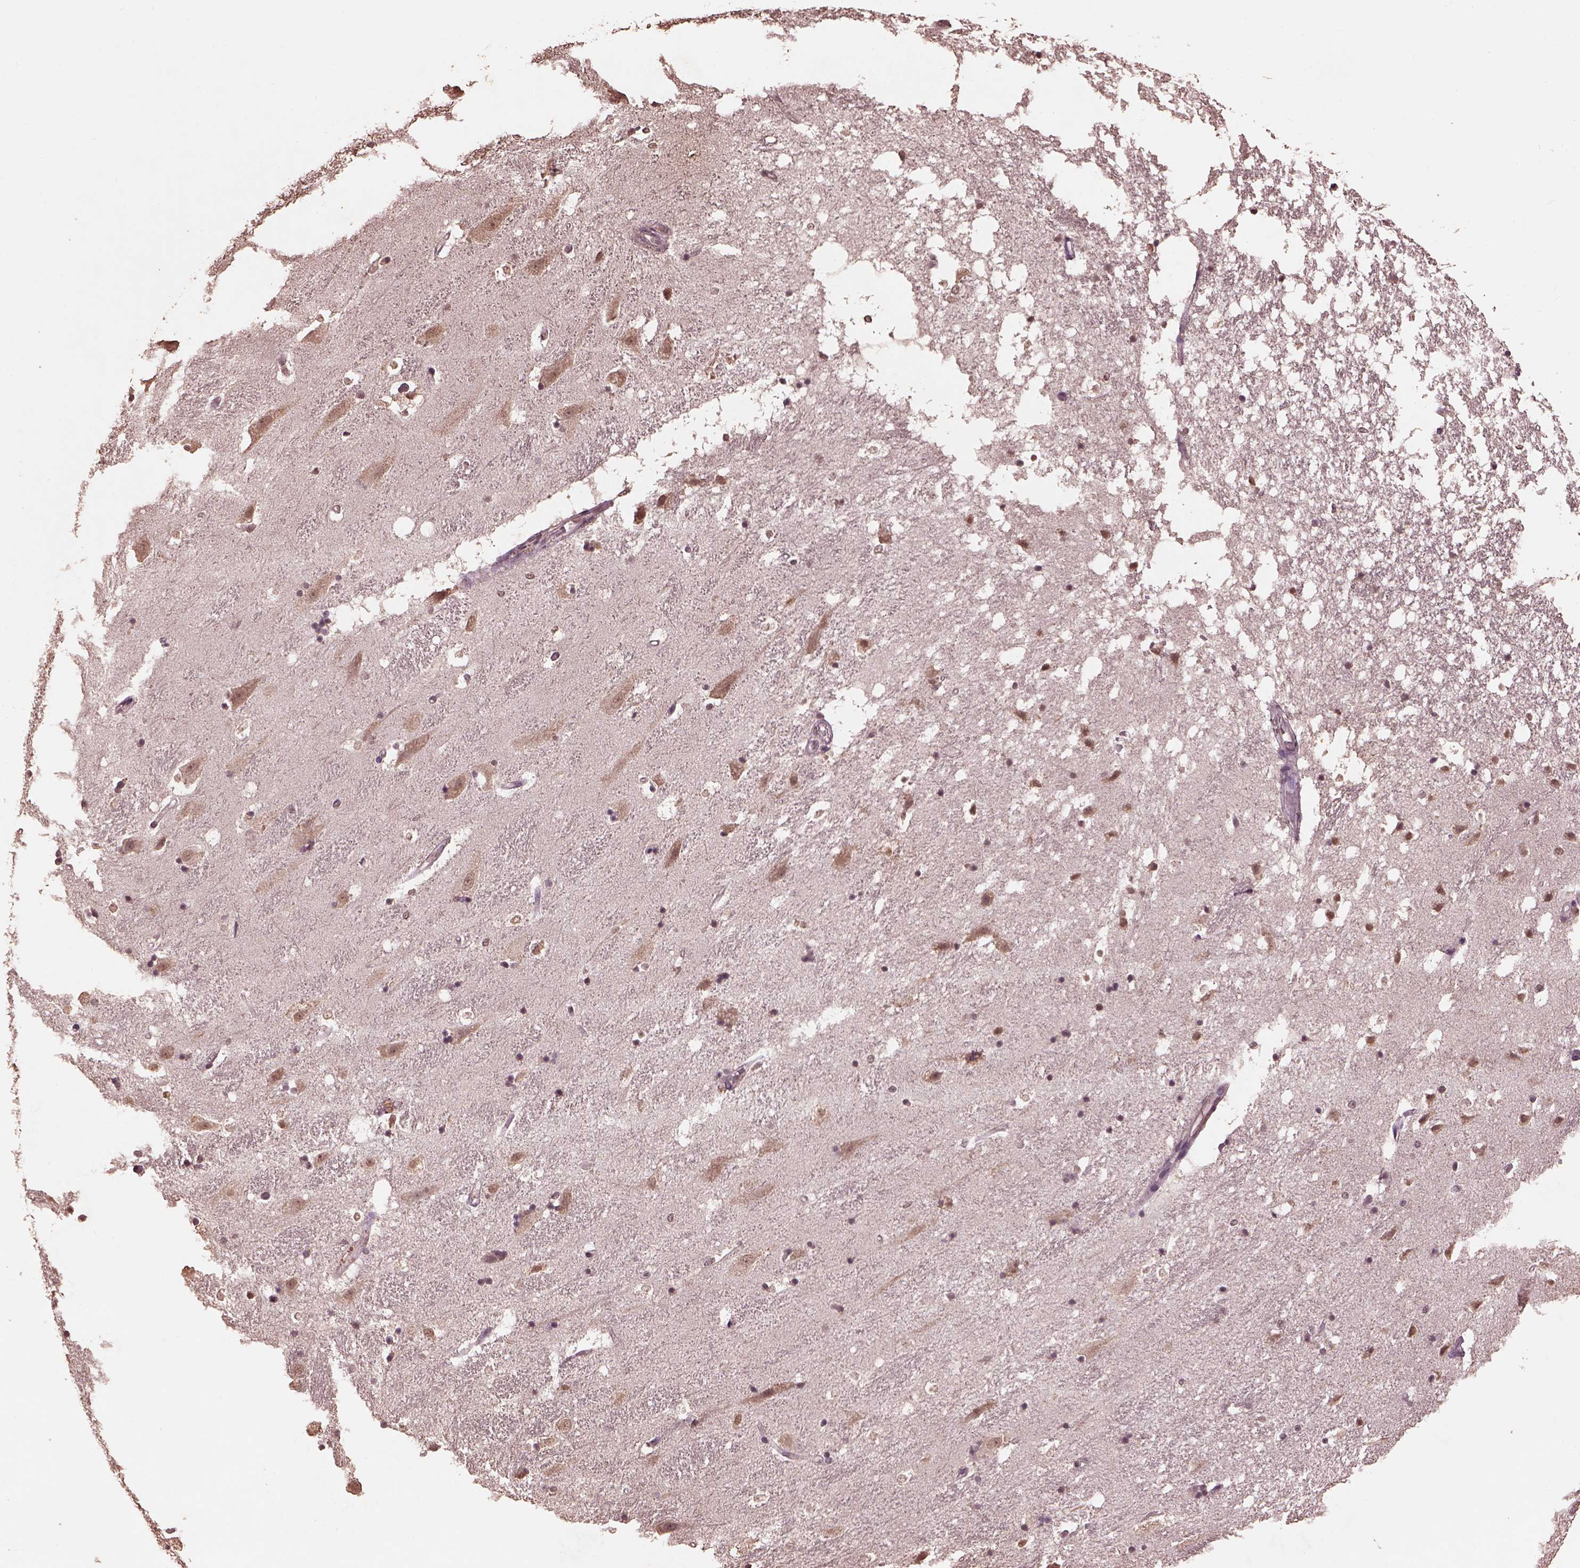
{"staining": {"intensity": "negative", "quantity": "none", "location": "none"}, "tissue": "hippocampus", "cell_type": "Glial cells", "image_type": "normal", "snomed": [{"axis": "morphology", "description": "Normal tissue, NOS"}, {"axis": "topography", "description": "Hippocampus"}], "caption": "IHC photomicrograph of benign hippocampus: human hippocampus stained with DAB (3,3'-diaminobenzidine) reveals no significant protein positivity in glial cells.", "gene": "CPT1C", "patient": {"sex": "male", "age": 49}}